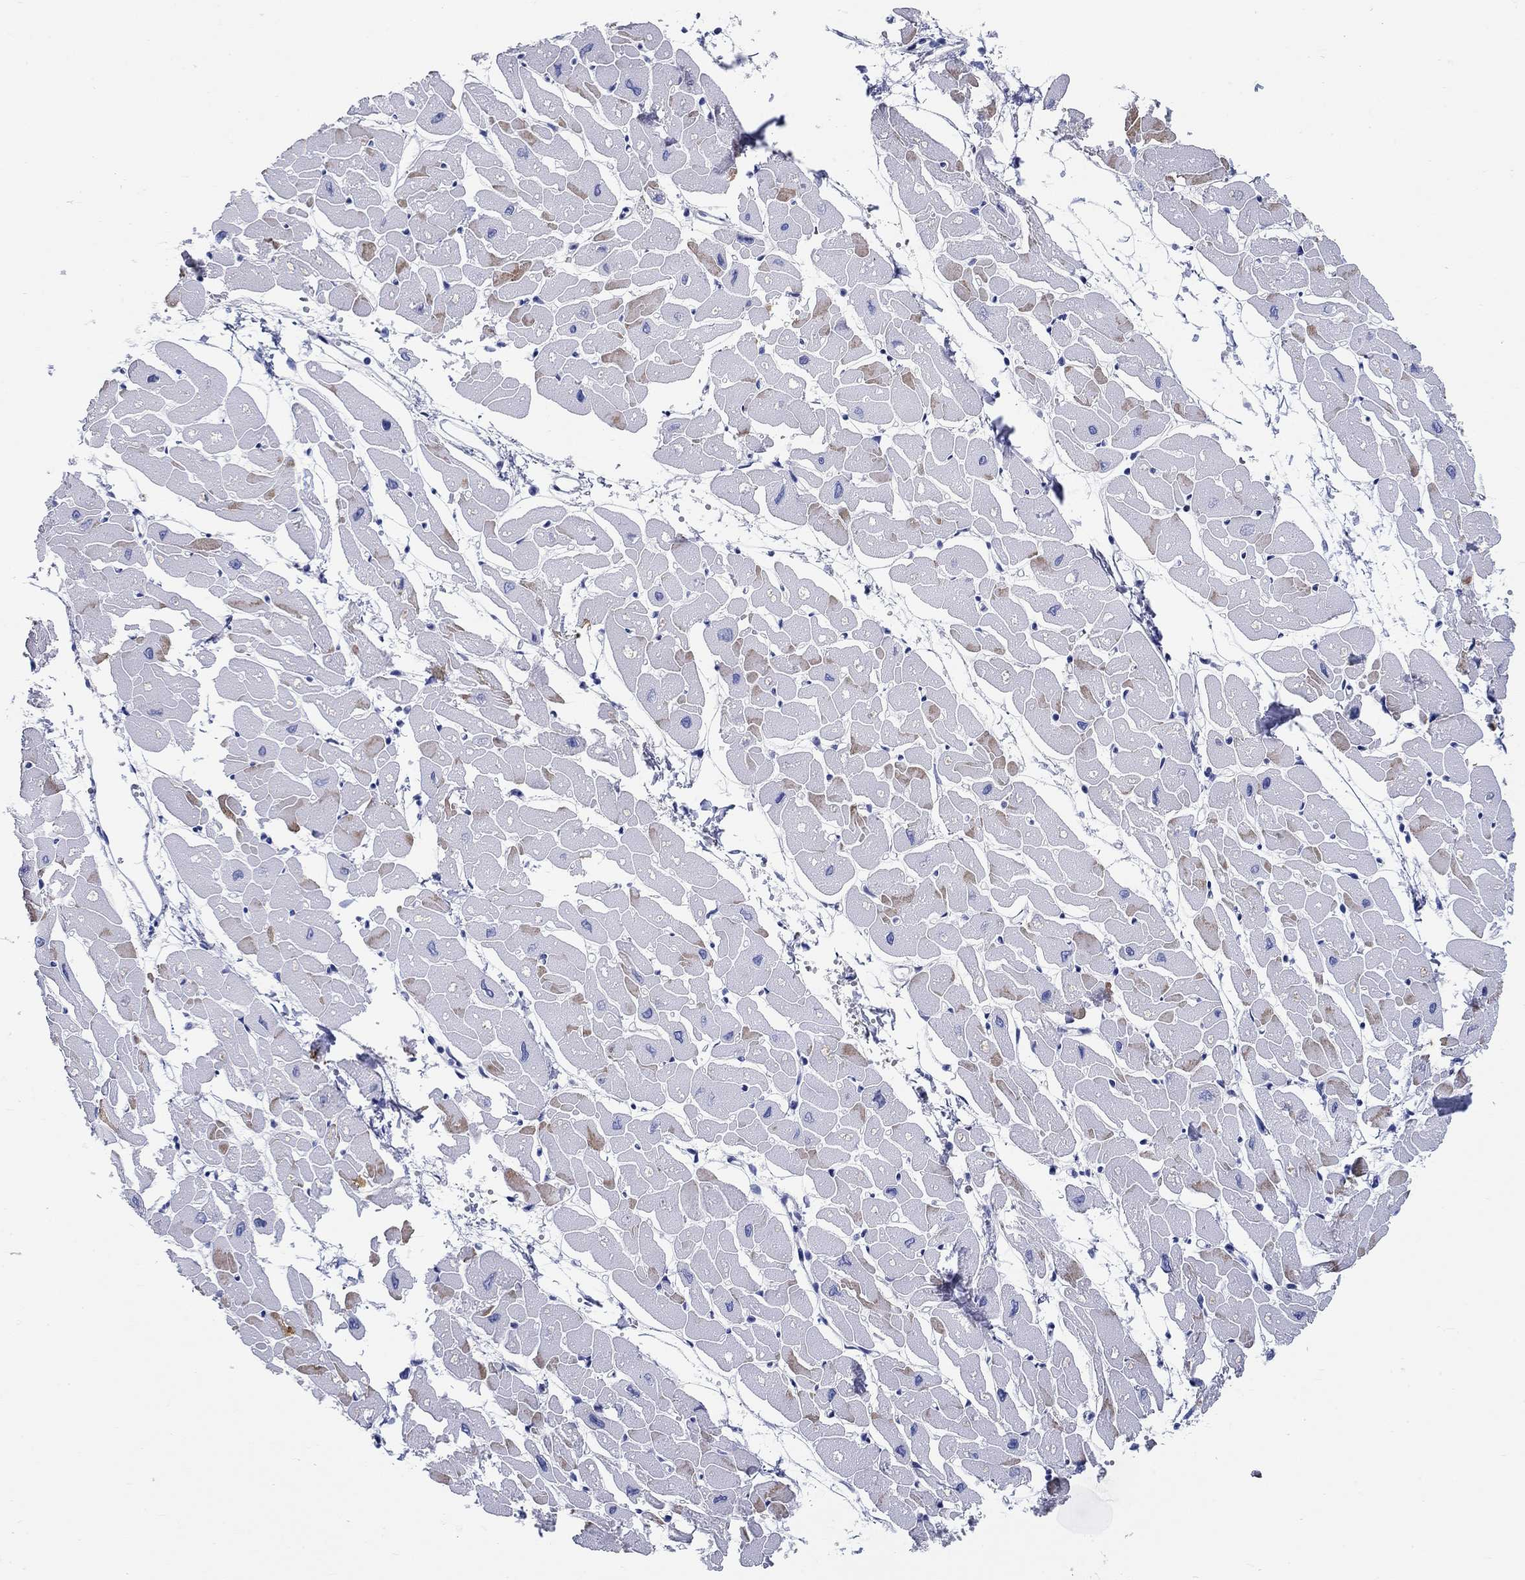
{"staining": {"intensity": "strong", "quantity": "<25%", "location": "cytoplasmic/membranous"}, "tissue": "heart muscle", "cell_type": "Cardiomyocytes", "image_type": "normal", "snomed": [{"axis": "morphology", "description": "Normal tissue, NOS"}, {"axis": "topography", "description": "Heart"}], "caption": "Immunohistochemistry image of unremarkable heart muscle stained for a protein (brown), which displays medium levels of strong cytoplasmic/membranous positivity in about <25% of cardiomyocytes.", "gene": "RD3L", "patient": {"sex": "male", "age": 57}}